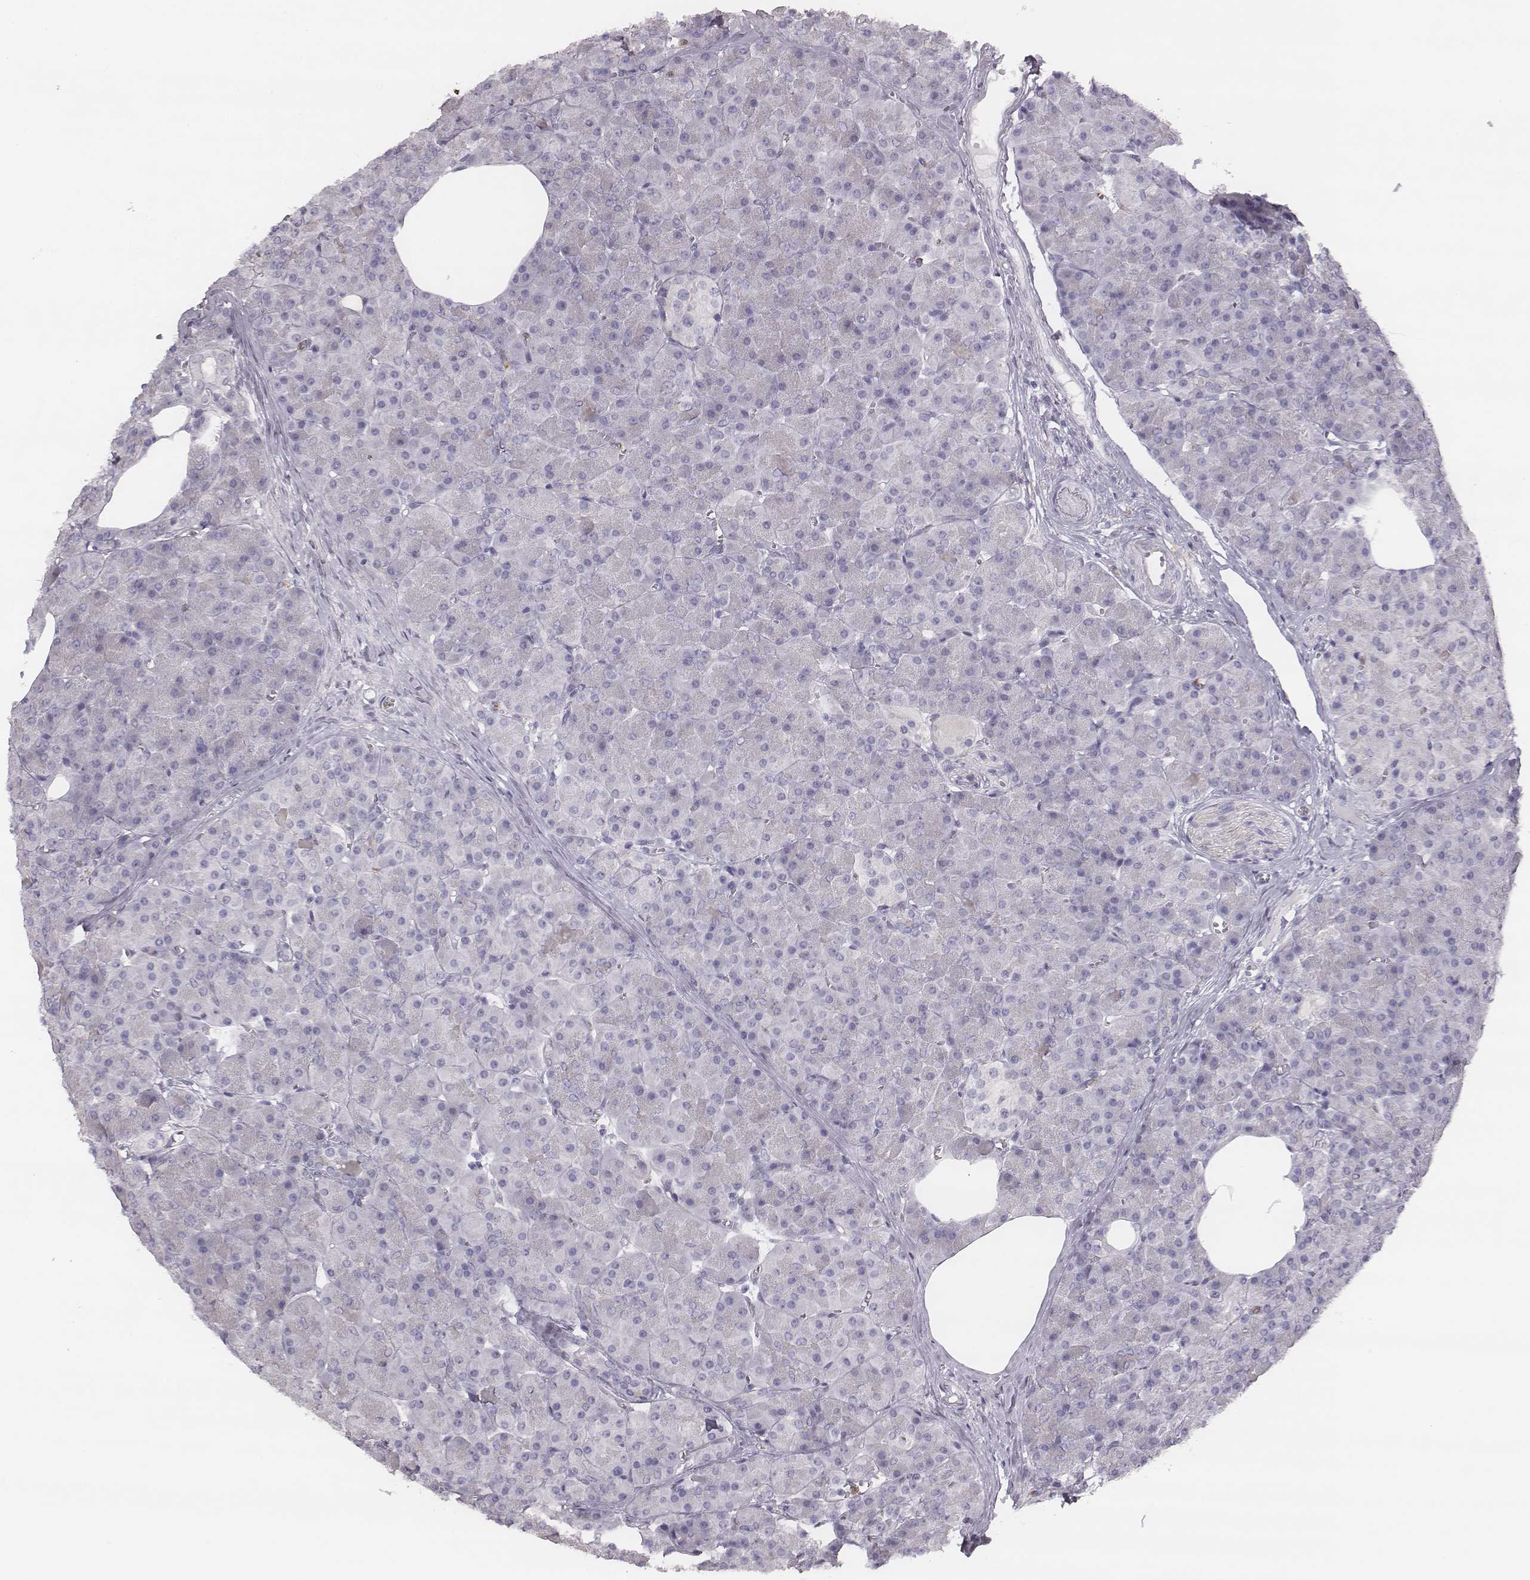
{"staining": {"intensity": "negative", "quantity": "none", "location": "none"}, "tissue": "pancreas", "cell_type": "Exocrine glandular cells", "image_type": "normal", "snomed": [{"axis": "morphology", "description": "Normal tissue, NOS"}, {"axis": "topography", "description": "Pancreas"}], "caption": "An image of human pancreas is negative for staining in exocrine glandular cells. The staining is performed using DAB (3,3'-diaminobenzidine) brown chromogen with nuclei counter-stained in using hematoxylin.", "gene": "KCNJ12", "patient": {"sex": "female", "age": 45}}